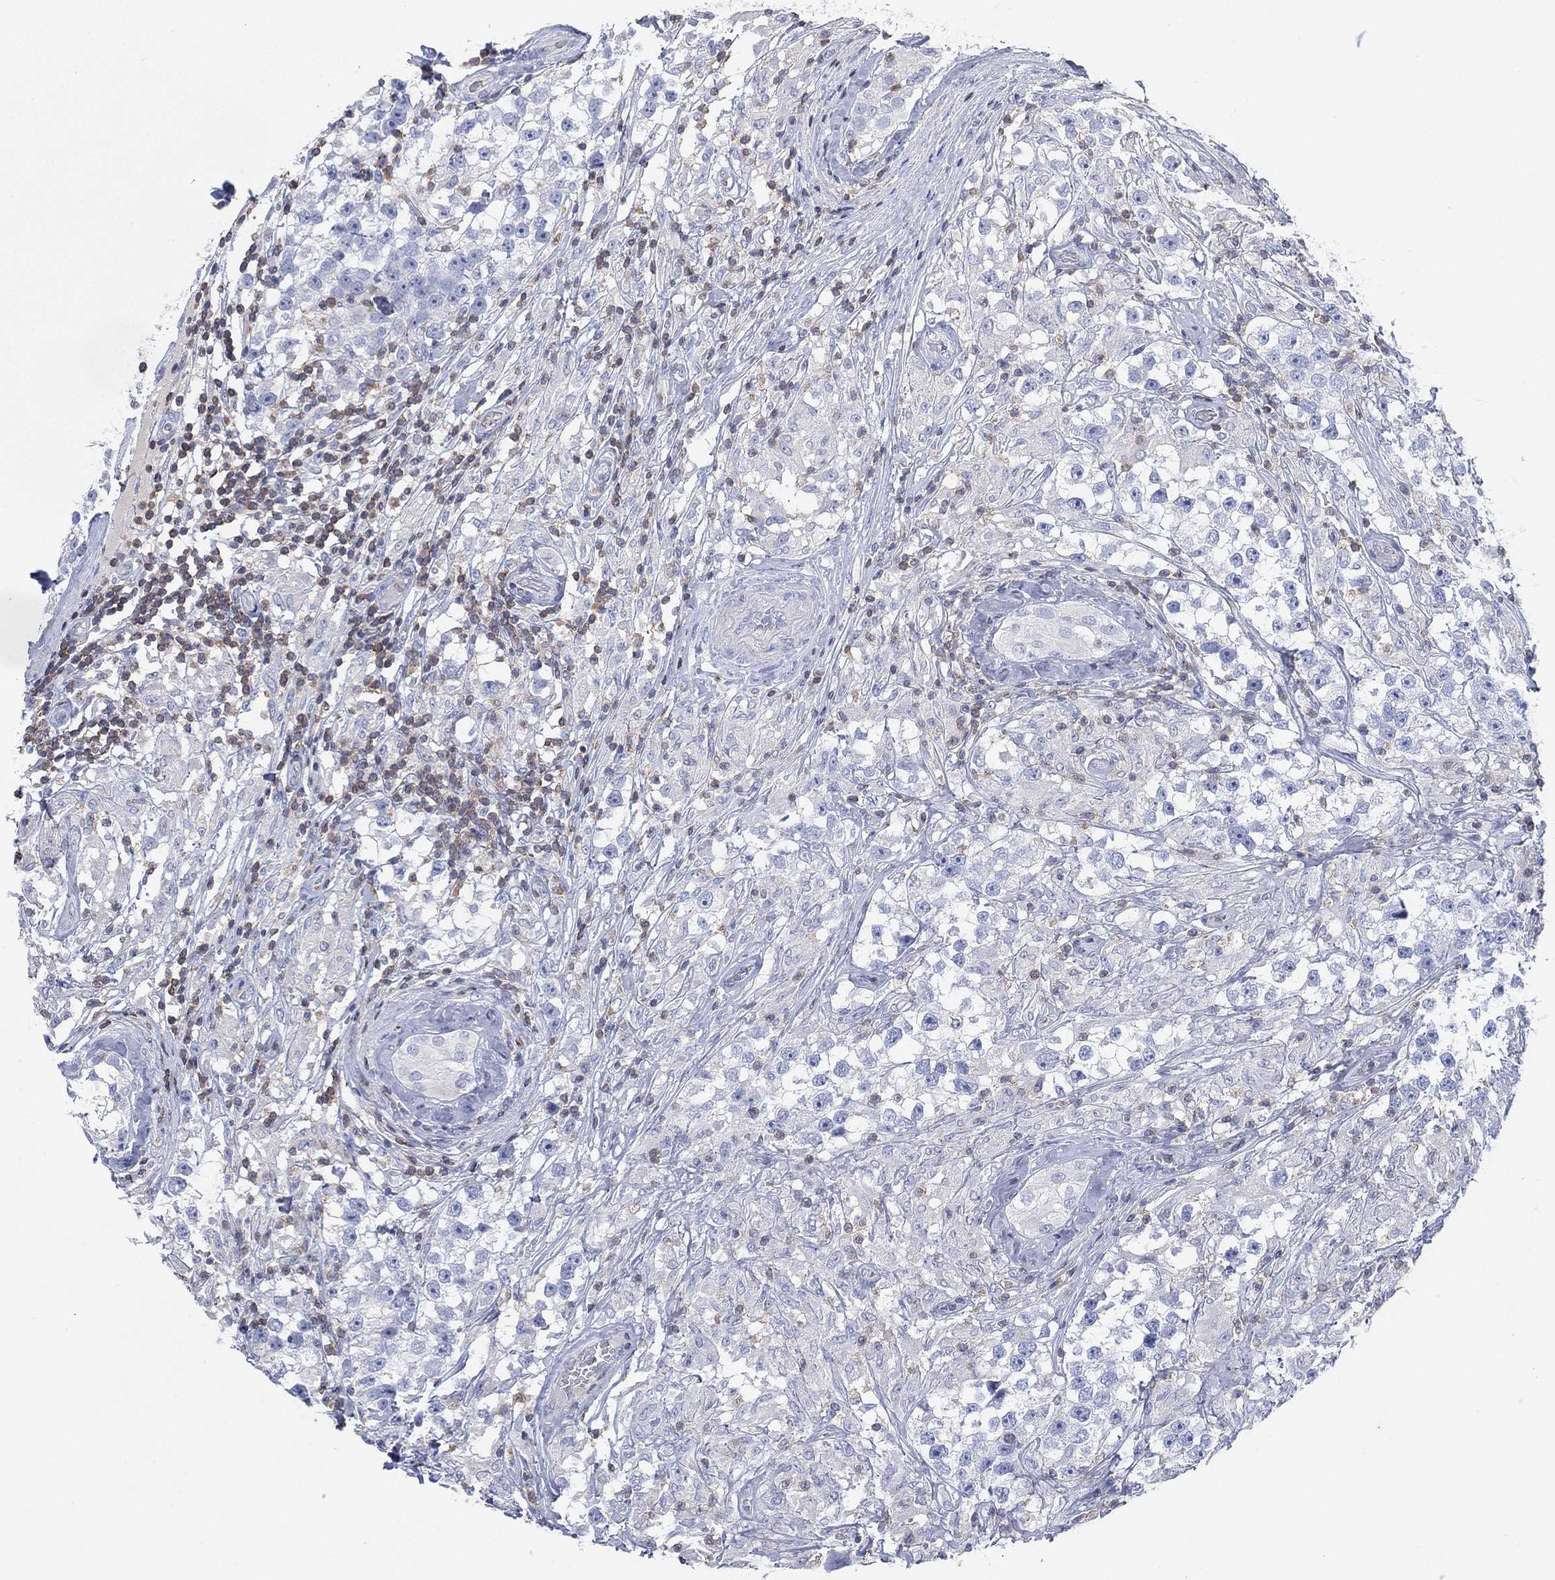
{"staining": {"intensity": "negative", "quantity": "none", "location": "none"}, "tissue": "testis cancer", "cell_type": "Tumor cells", "image_type": "cancer", "snomed": [{"axis": "morphology", "description": "Seminoma, NOS"}, {"axis": "topography", "description": "Testis"}], "caption": "Photomicrograph shows no significant protein positivity in tumor cells of testis seminoma.", "gene": "SEPTIN1", "patient": {"sex": "male", "age": 46}}